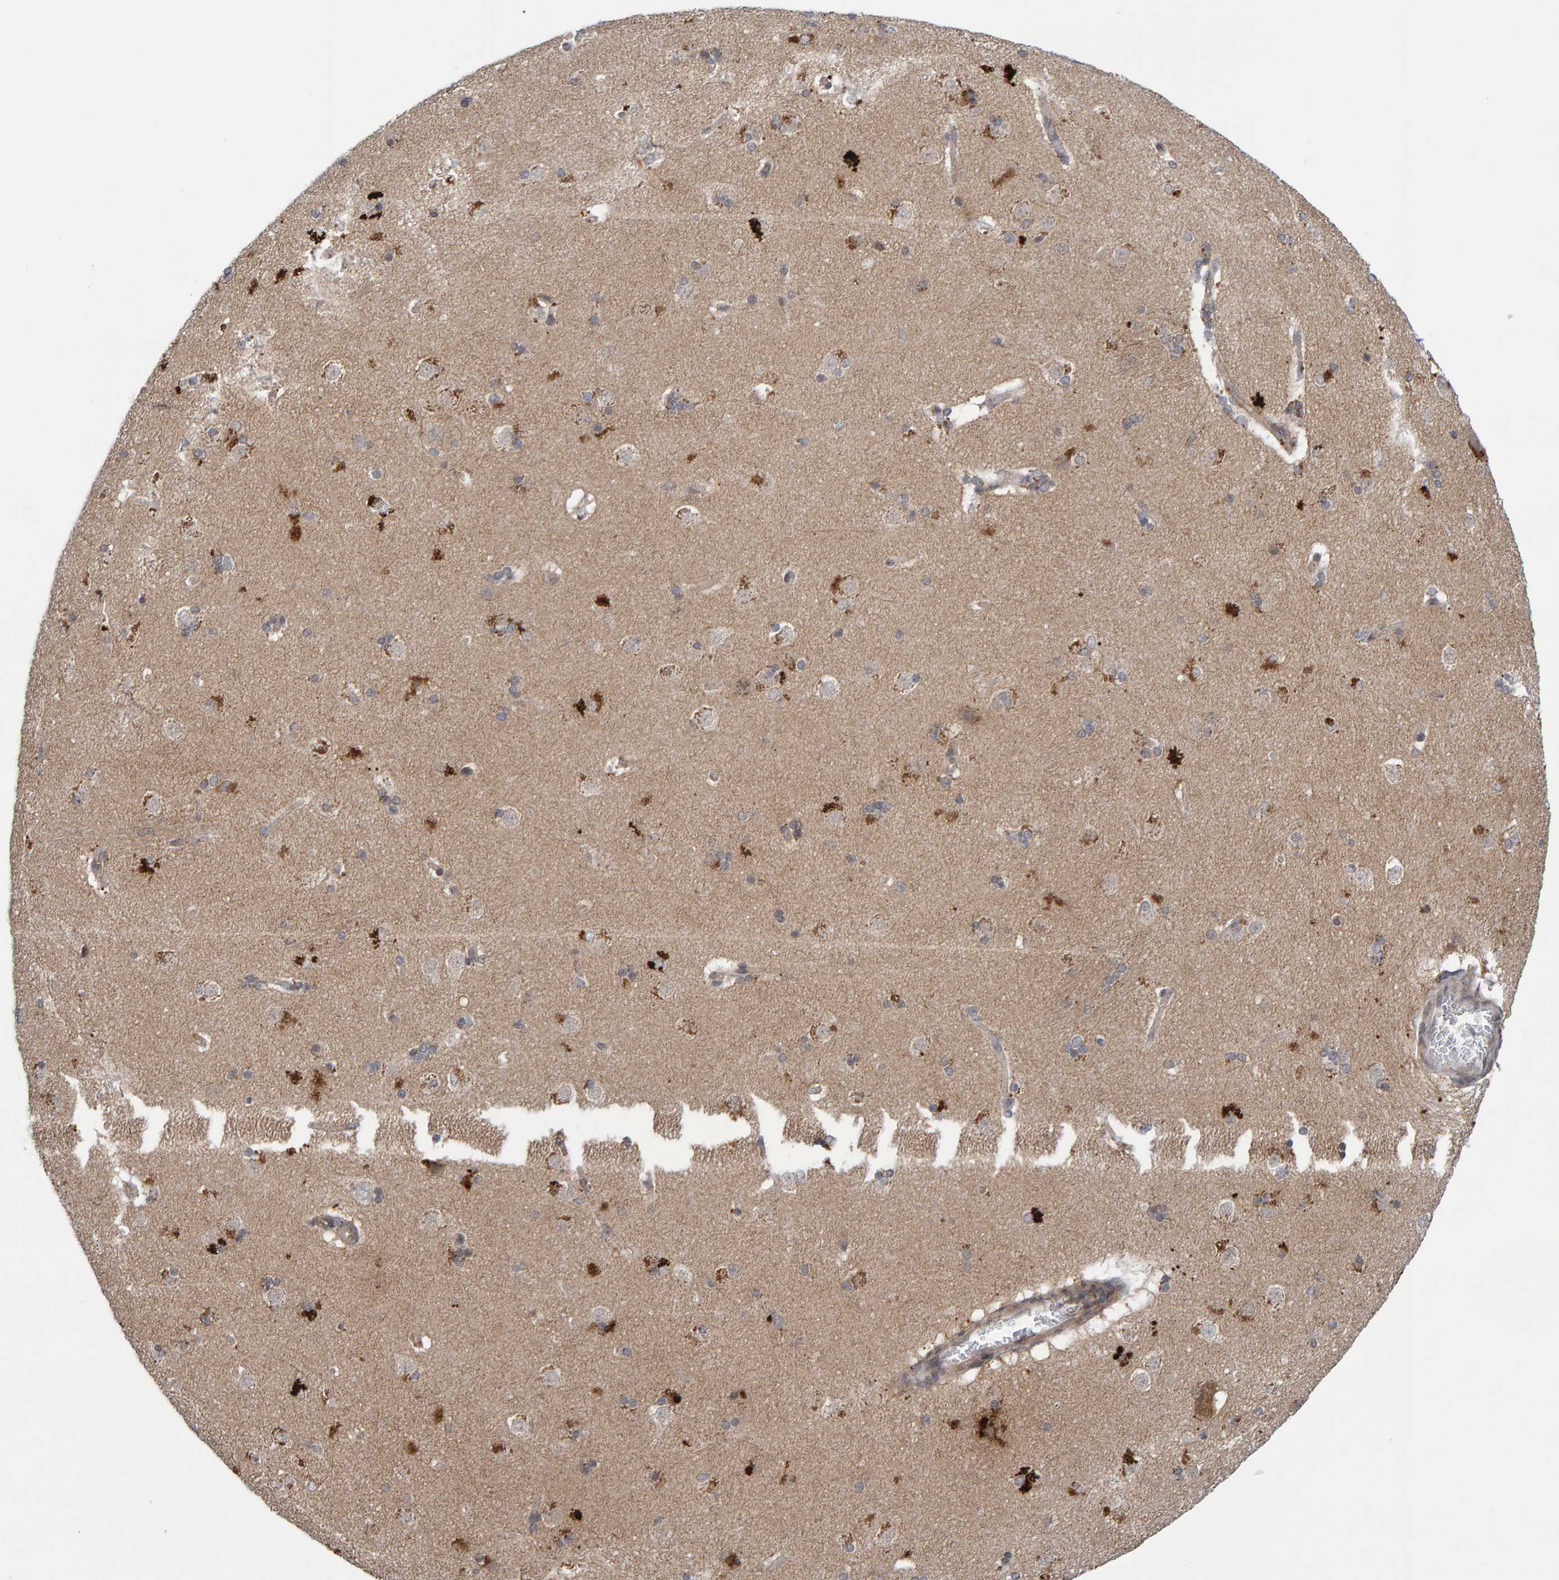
{"staining": {"intensity": "moderate", "quantity": "<25%", "location": "cytoplasmic/membranous"}, "tissue": "caudate", "cell_type": "Glial cells", "image_type": "normal", "snomed": [{"axis": "morphology", "description": "Normal tissue, NOS"}, {"axis": "topography", "description": "Lateral ventricle wall"}], "caption": "About <25% of glial cells in unremarkable human caudate display moderate cytoplasmic/membranous protein staining as visualized by brown immunohistochemical staining.", "gene": "CDH2", "patient": {"sex": "female", "age": 19}}